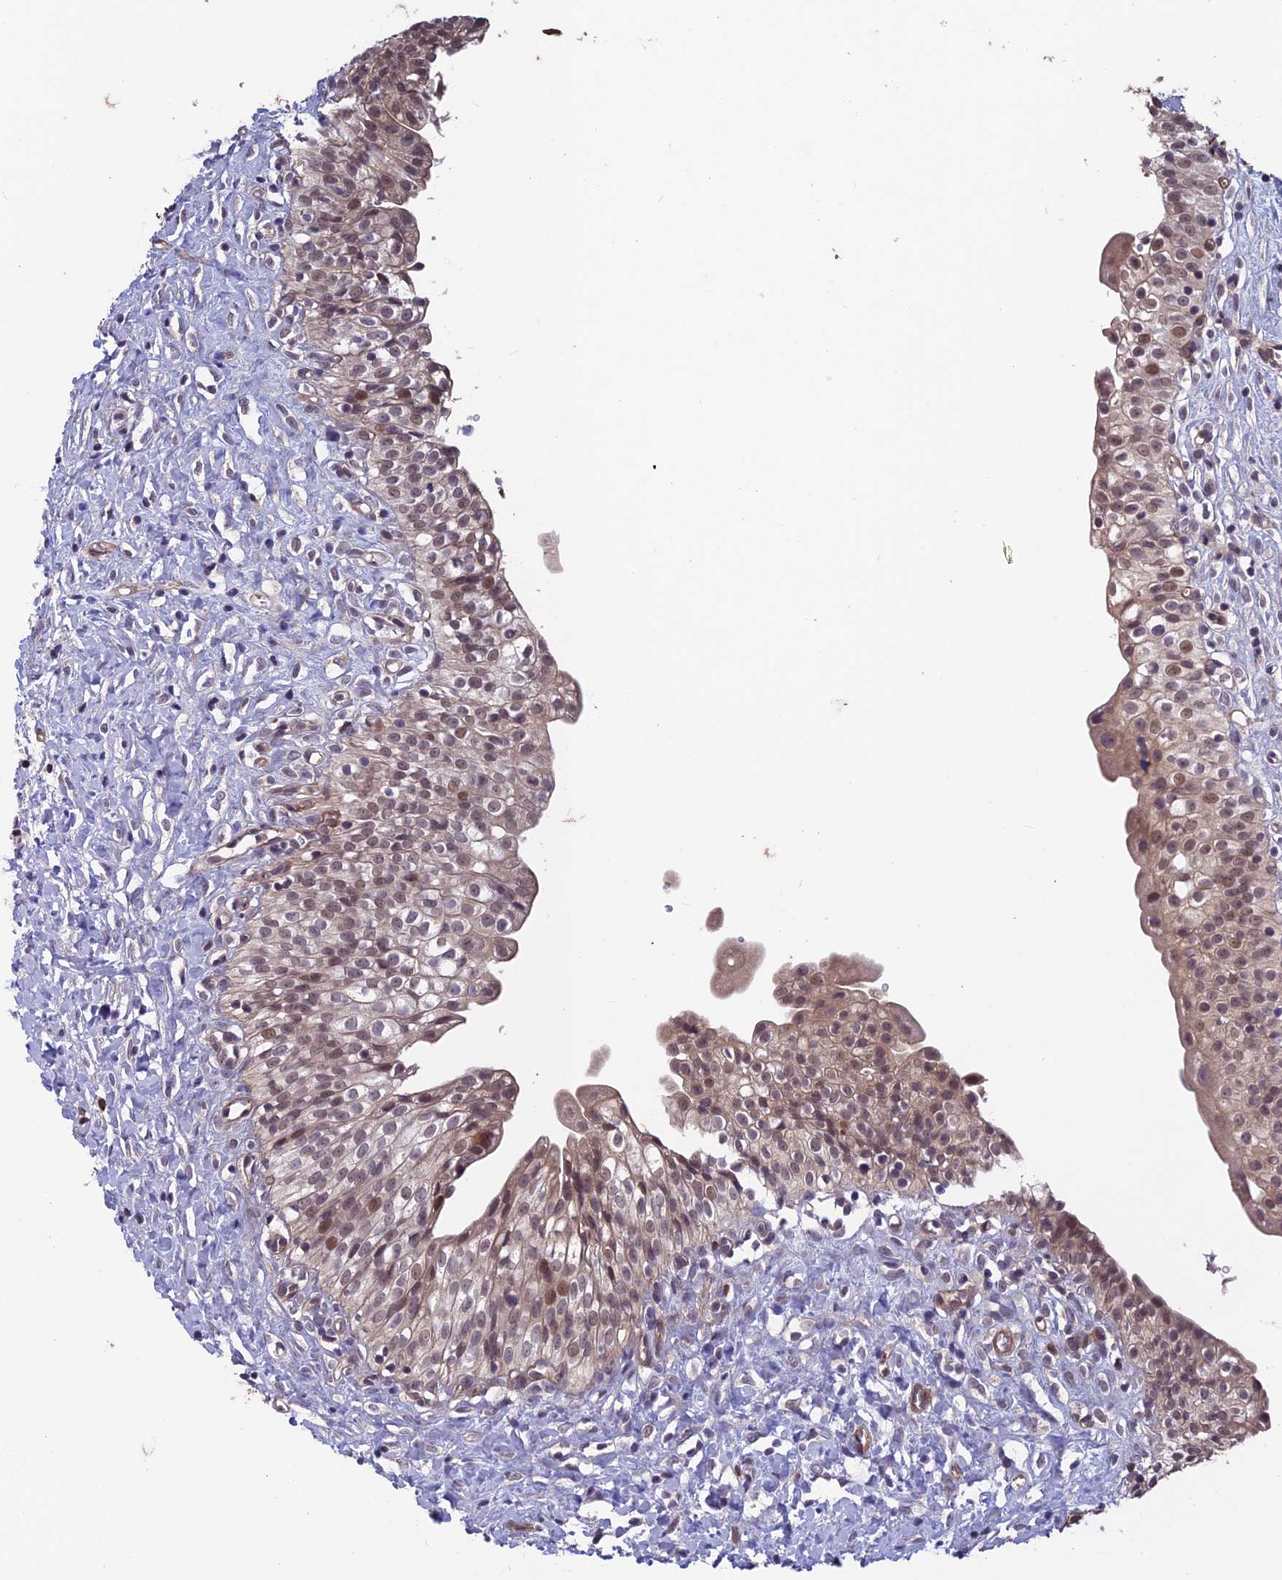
{"staining": {"intensity": "moderate", "quantity": "25%-75%", "location": "cytoplasmic/membranous,nuclear"}, "tissue": "urinary bladder", "cell_type": "Urothelial cells", "image_type": "normal", "snomed": [{"axis": "morphology", "description": "Normal tissue, NOS"}, {"axis": "topography", "description": "Urinary bladder"}], "caption": "A photomicrograph showing moderate cytoplasmic/membranous,nuclear expression in approximately 25%-75% of urothelial cells in unremarkable urinary bladder, as visualized by brown immunohistochemical staining.", "gene": "MAST2", "patient": {"sex": "male", "age": 51}}